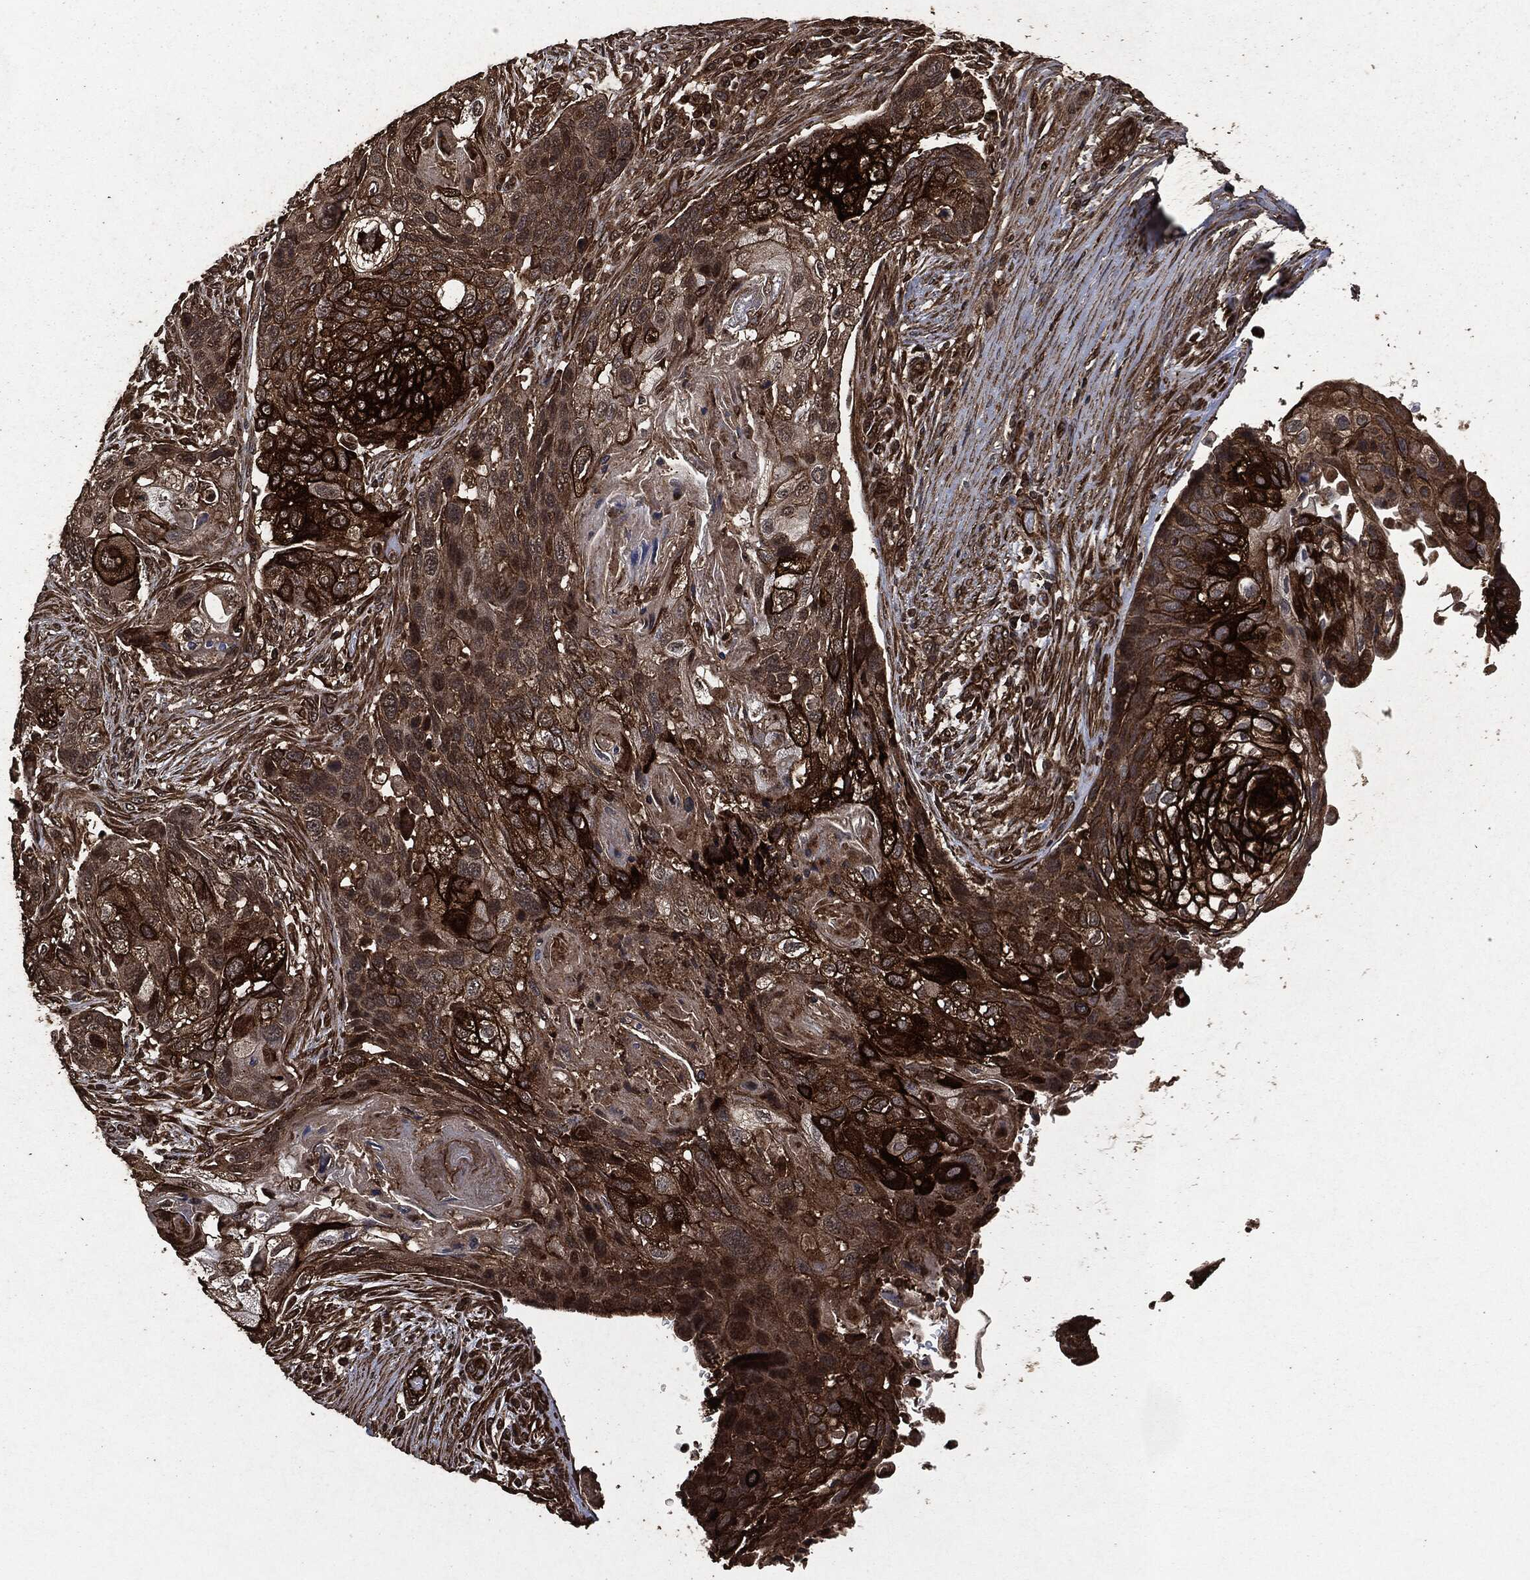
{"staining": {"intensity": "strong", "quantity": "25%-75%", "location": "cytoplasmic/membranous"}, "tissue": "lung cancer", "cell_type": "Tumor cells", "image_type": "cancer", "snomed": [{"axis": "morphology", "description": "Normal tissue, NOS"}, {"axis": "morphology", "description": "Squamous cell carcinoma, NOS"}, {"axis": "topography", "description": "Bronchus"}, {"axis": "topography", "description": "Lung"}], "caption": "Tumor cells reveal high levels of strong cytoplasmic/membranous staining in about 25%-75% of cells in human lung cancer.", "gene": "HRAS", "patient": {"sex": "male", "age": 69}}